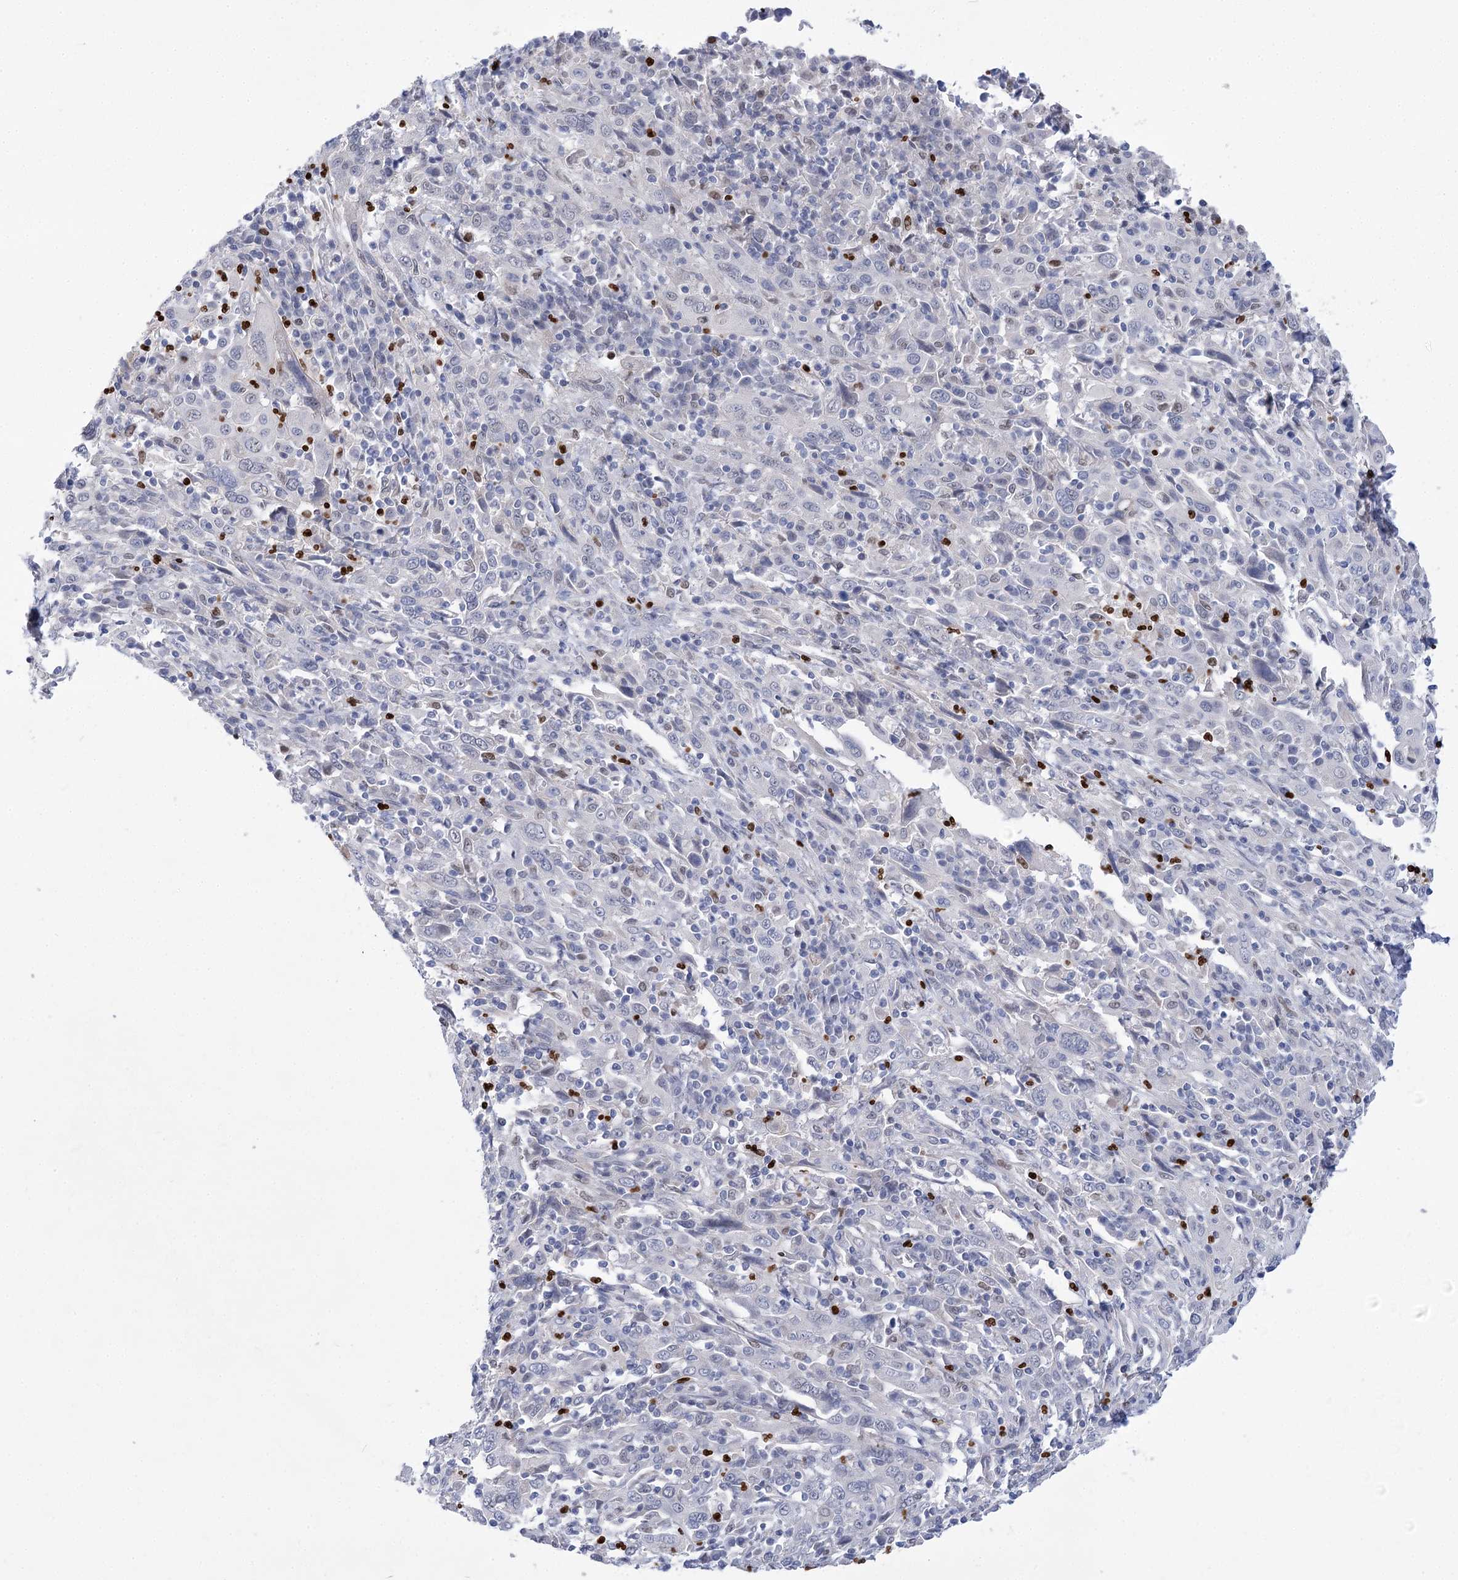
{"staining": {"intensity": "negative", "quantity": "none", "location": "none"}, "tissue": "cervical cancer", "cell_type": "Tumor cells", "image_type": "cancer", "snomed": [{"axis": "morphology", "description": "Squamous cell carcinoma, NOS"}, {"axis": "topography", "description": "Cervix"}], "caption": "Tumor cells are negative for brown protein staining in cervical squamous cell carcinoma. Nuclei are stained in blue.", "gene": "THAP6", "patient": {"sex": "female", "age": 46}}